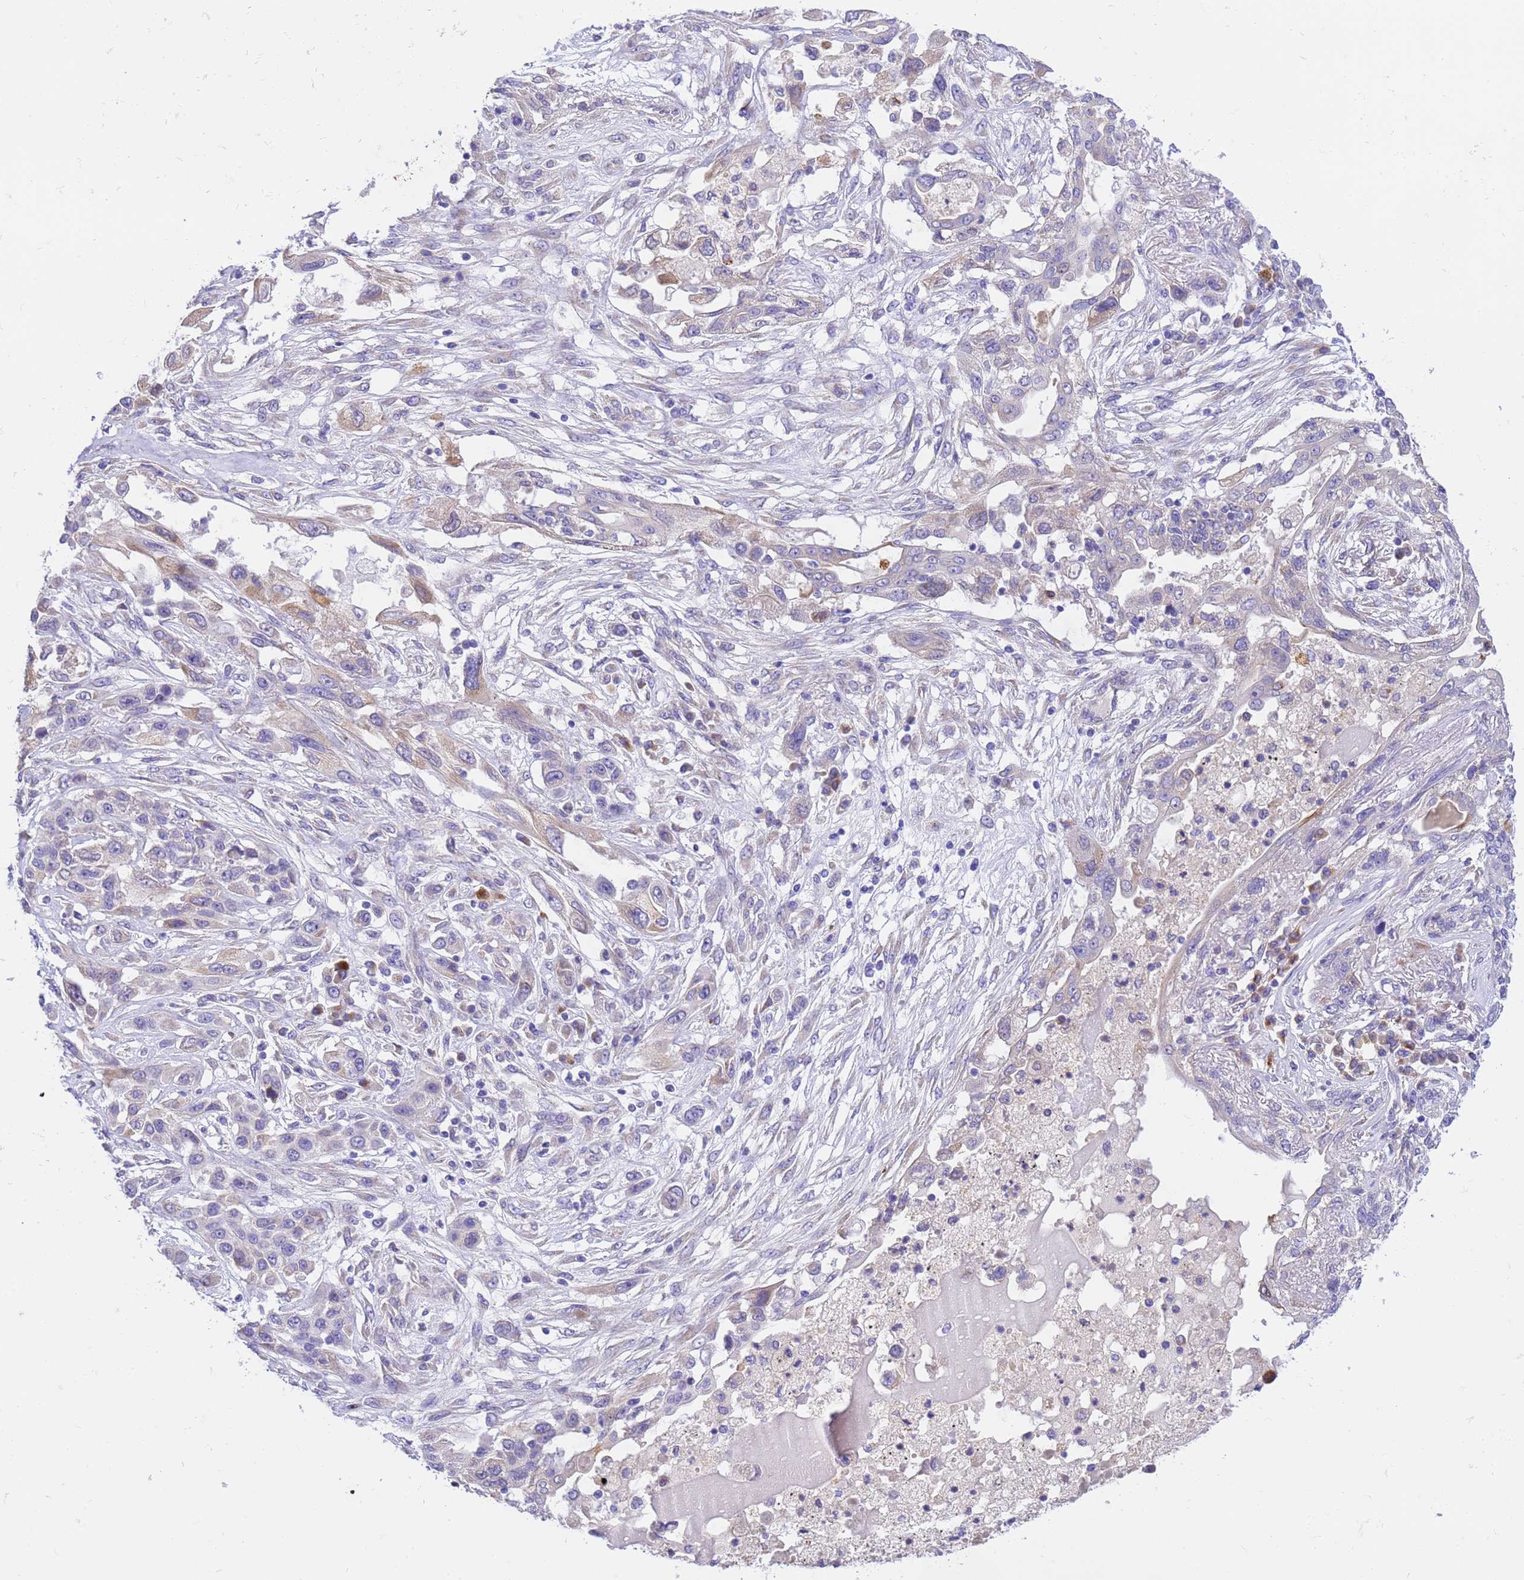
{"staining": {"intensity": "weak", "quantity": "<25%", "location": "cytoplasmic/membranous"}, "tissue": "lung cancer", "cell_type": "Tumor cells", "image_type": "cancer", "snomed": [{"axis": "morphology", "description": "Squamous cell carcinoma, NOS"}, {"axis": "topography", "description": "Lung"}], "caption": "DAB (3,3'-diaminobenzidine) immunohistochemical staining of lung squamous cell carcinoma displays no significant positivity in tumor cells.", "gene": "RHBDD3", "patient": {"sex": "female", "age": 70}}